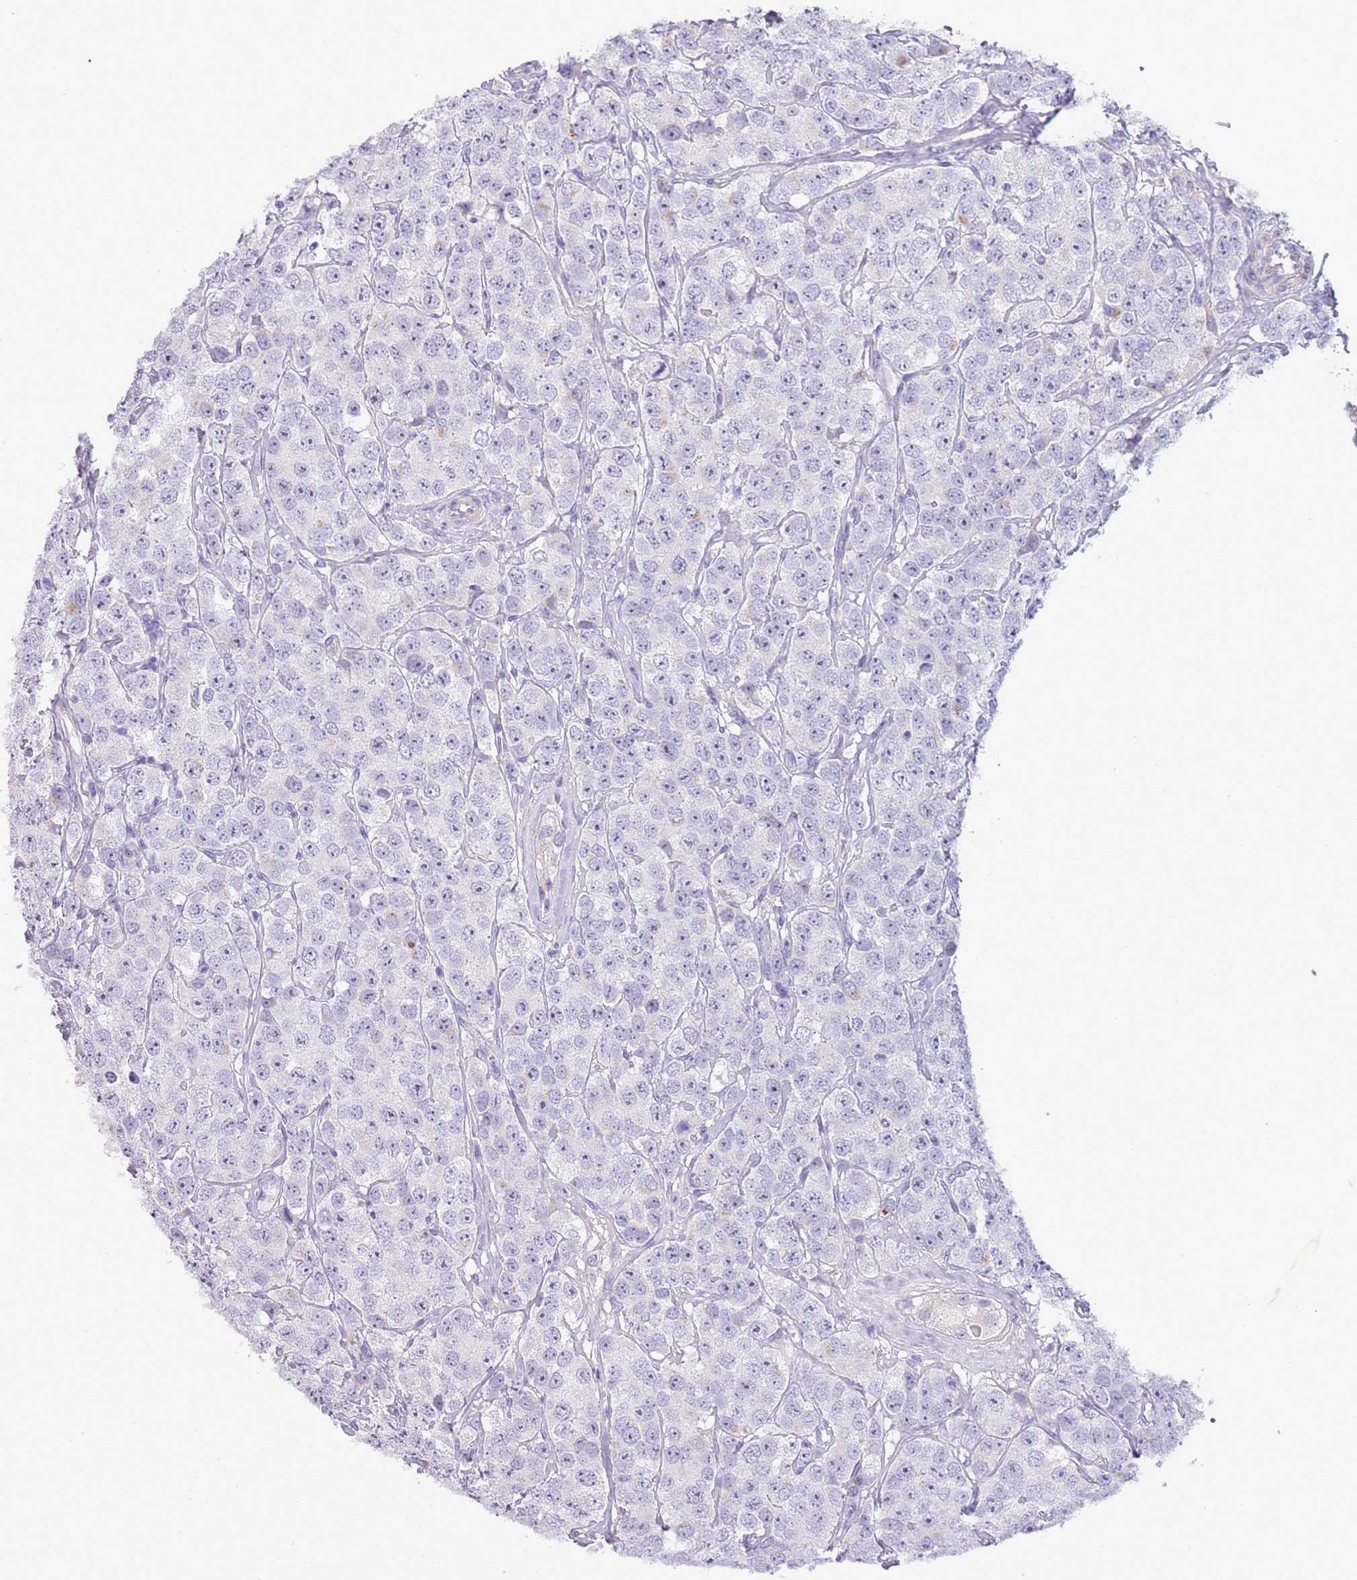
{"staining": {"intensity": "negative", "quantity": "none", "location": "none"}, "tissue": "testis cancer", "cell_type": "Tumor cells", "image_type": "cancer", "snomed": [{"axis": "morphology", "description": "Seminoma, NOS"}, {"axis": "topography", "description": "Testis"}], "caption": "Immunohistochemical staining of testis cancer (seminoma) demonstrates no significant staining in tumor cells.", "gene": "NBPF6", "patient": {"sex": "male", "age": 28}}